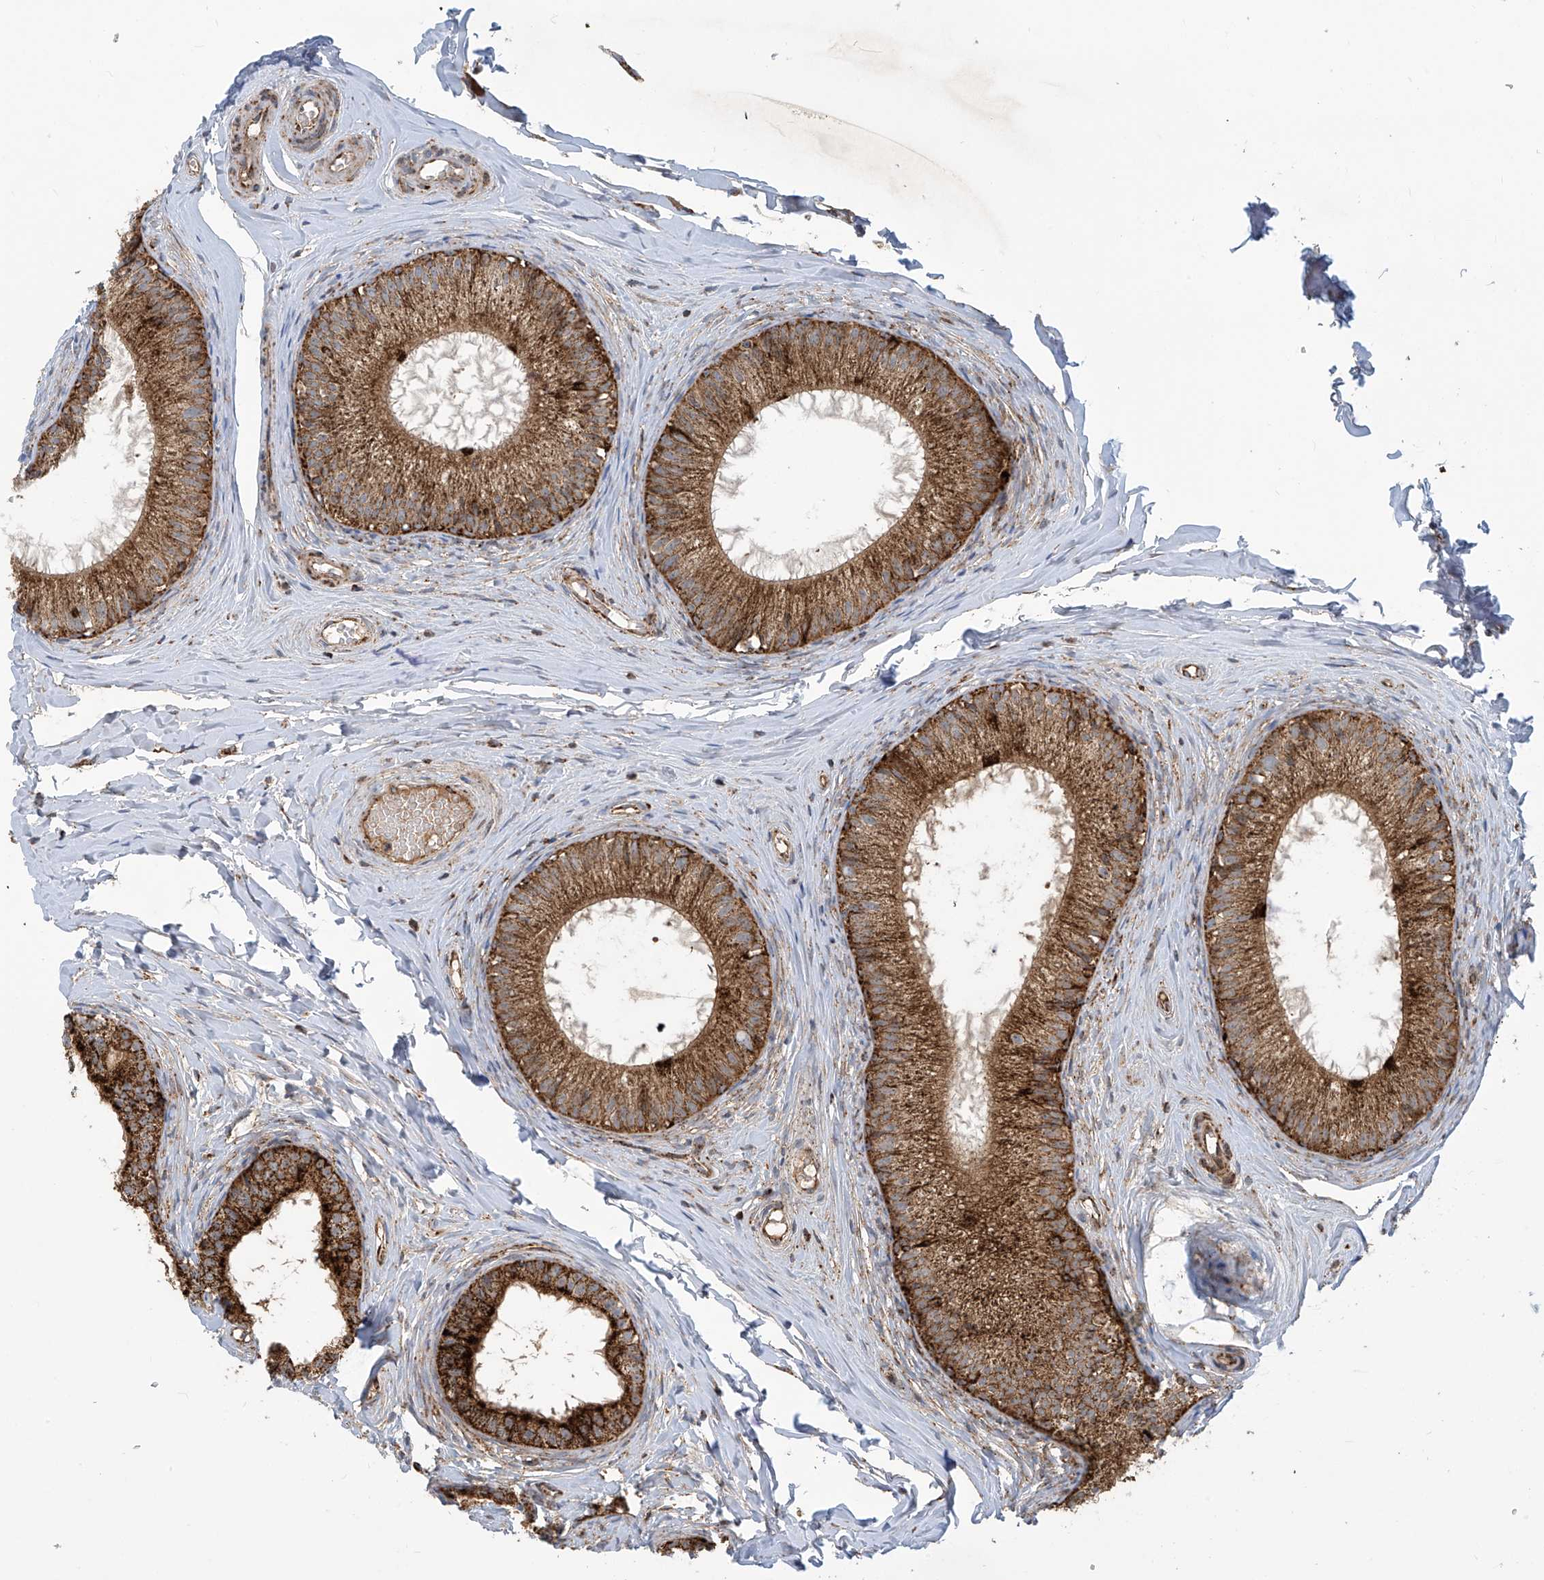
{"staining": {"intensity": "strong", "quantity": ">75%", "location": "cytoplasmic/membranous"}, "tissue": "epididymis", "cell_type": "Glandular cells", "image_type": "normal", "snomed": [{"axis": "morphology", "description": "Normal tissue, NOS"}, {"axis": "topography", "description": "Epididymis"}], "caption": "Protein expression by immunohistochemistry shows strong cytoplasmic/membranous staining in about >75% of glandular cells in benign epididymis.", "gene": "COX10", "patient": {"sex": "male", "age": 34}}